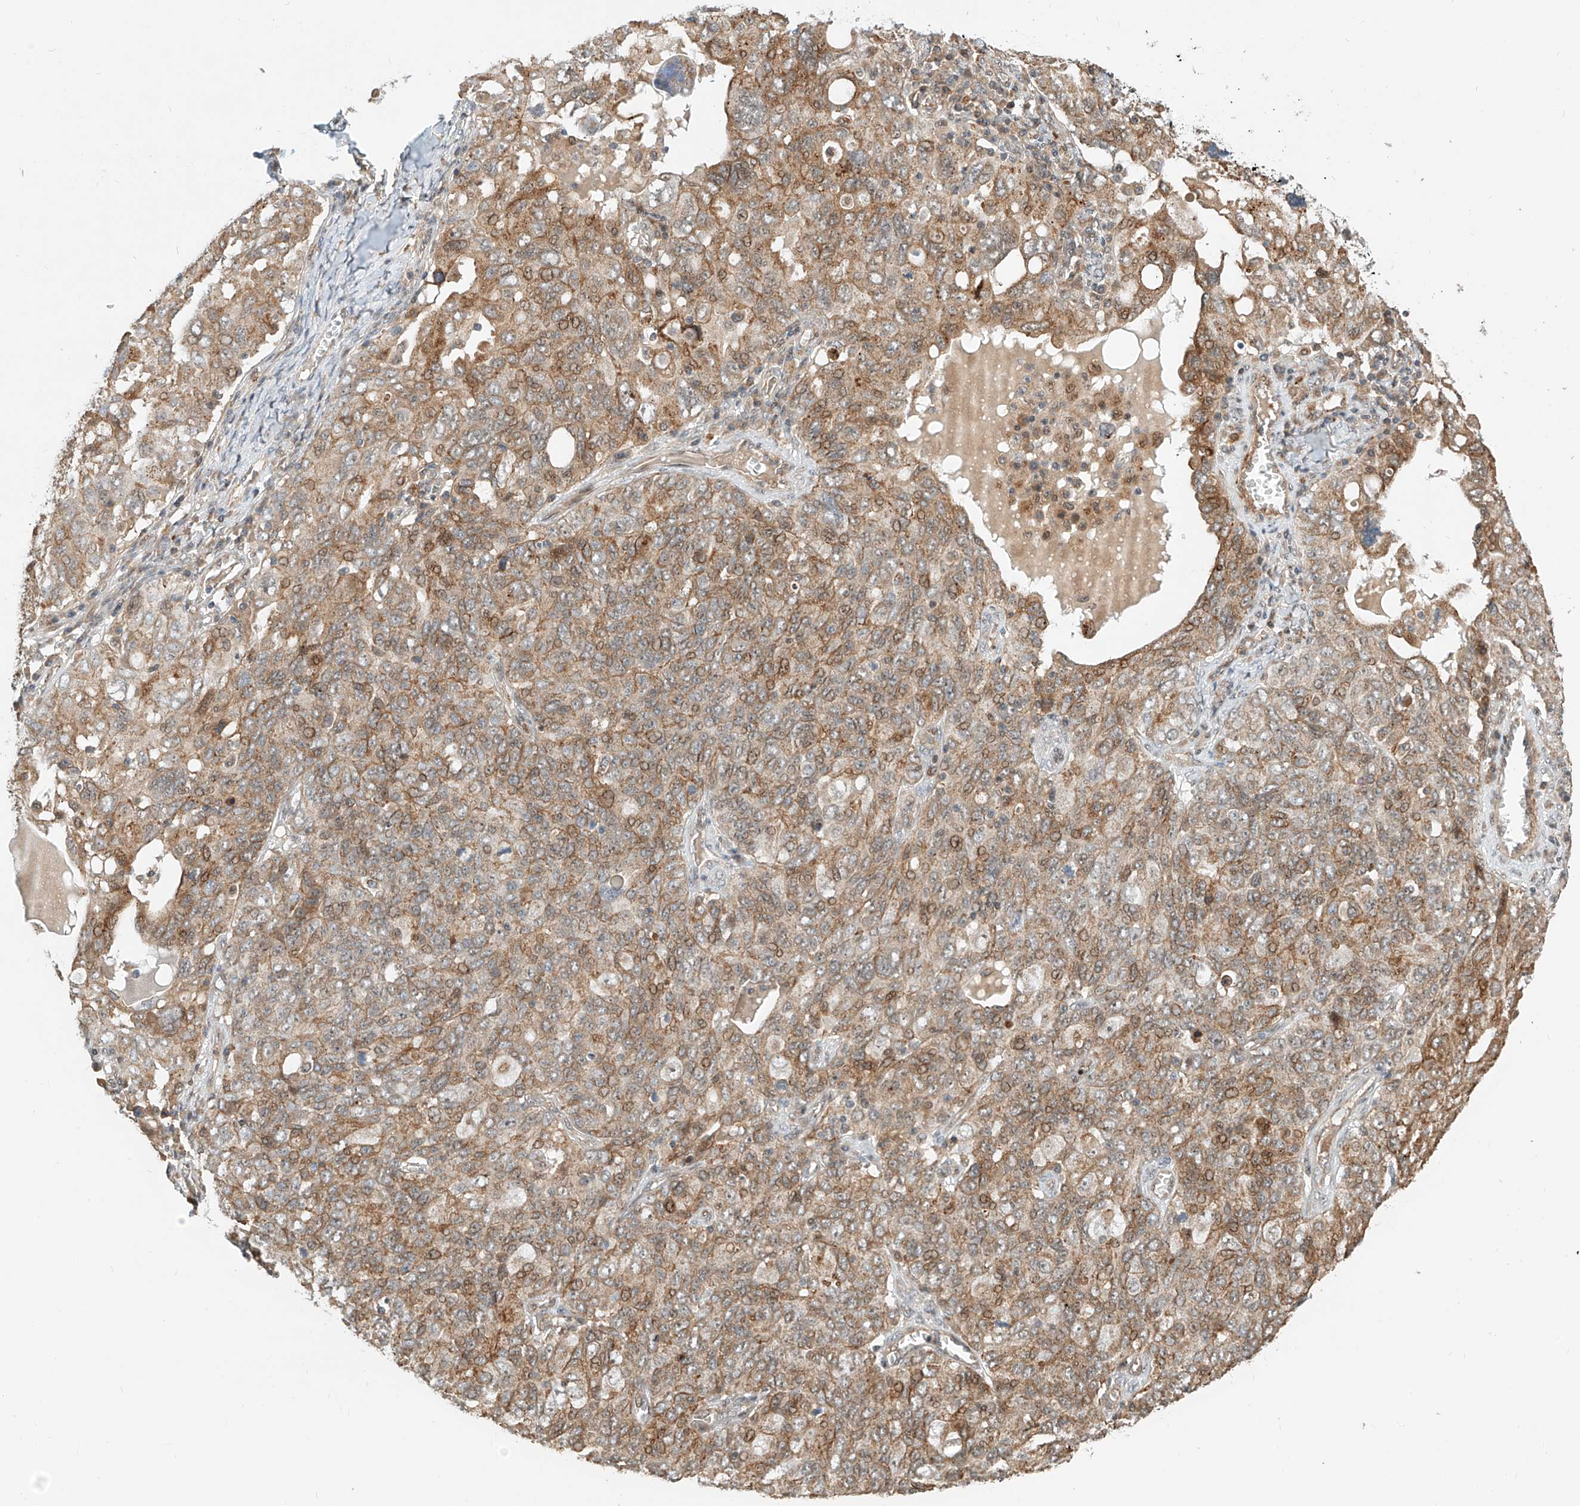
{"staining": {"intensity": "moderate", "quantity": ">75%", "location": "cytoplasmic/membranous"}, "tissue": "ovarian cancer", "cell_type": "Tumor cells", "image_type": "cancer", "snomed": [{"axis": "morphology", "description": "Carcinoma, endometroid"}, {"axis": "topography", "description": "Ovary"}], "caption": "The image demonstrates staining of ovarian cancer (endometroid carcinoma), revealing moderate cytoplasmic/membranous protein expression (brown color) within tumor cells. Immunohistochemistry (ihc) stains the protein of interest in brown and the nuclei are stained blue.", "gene": "CPAMD8", "patient": {"sex": "female", "age": 62}}